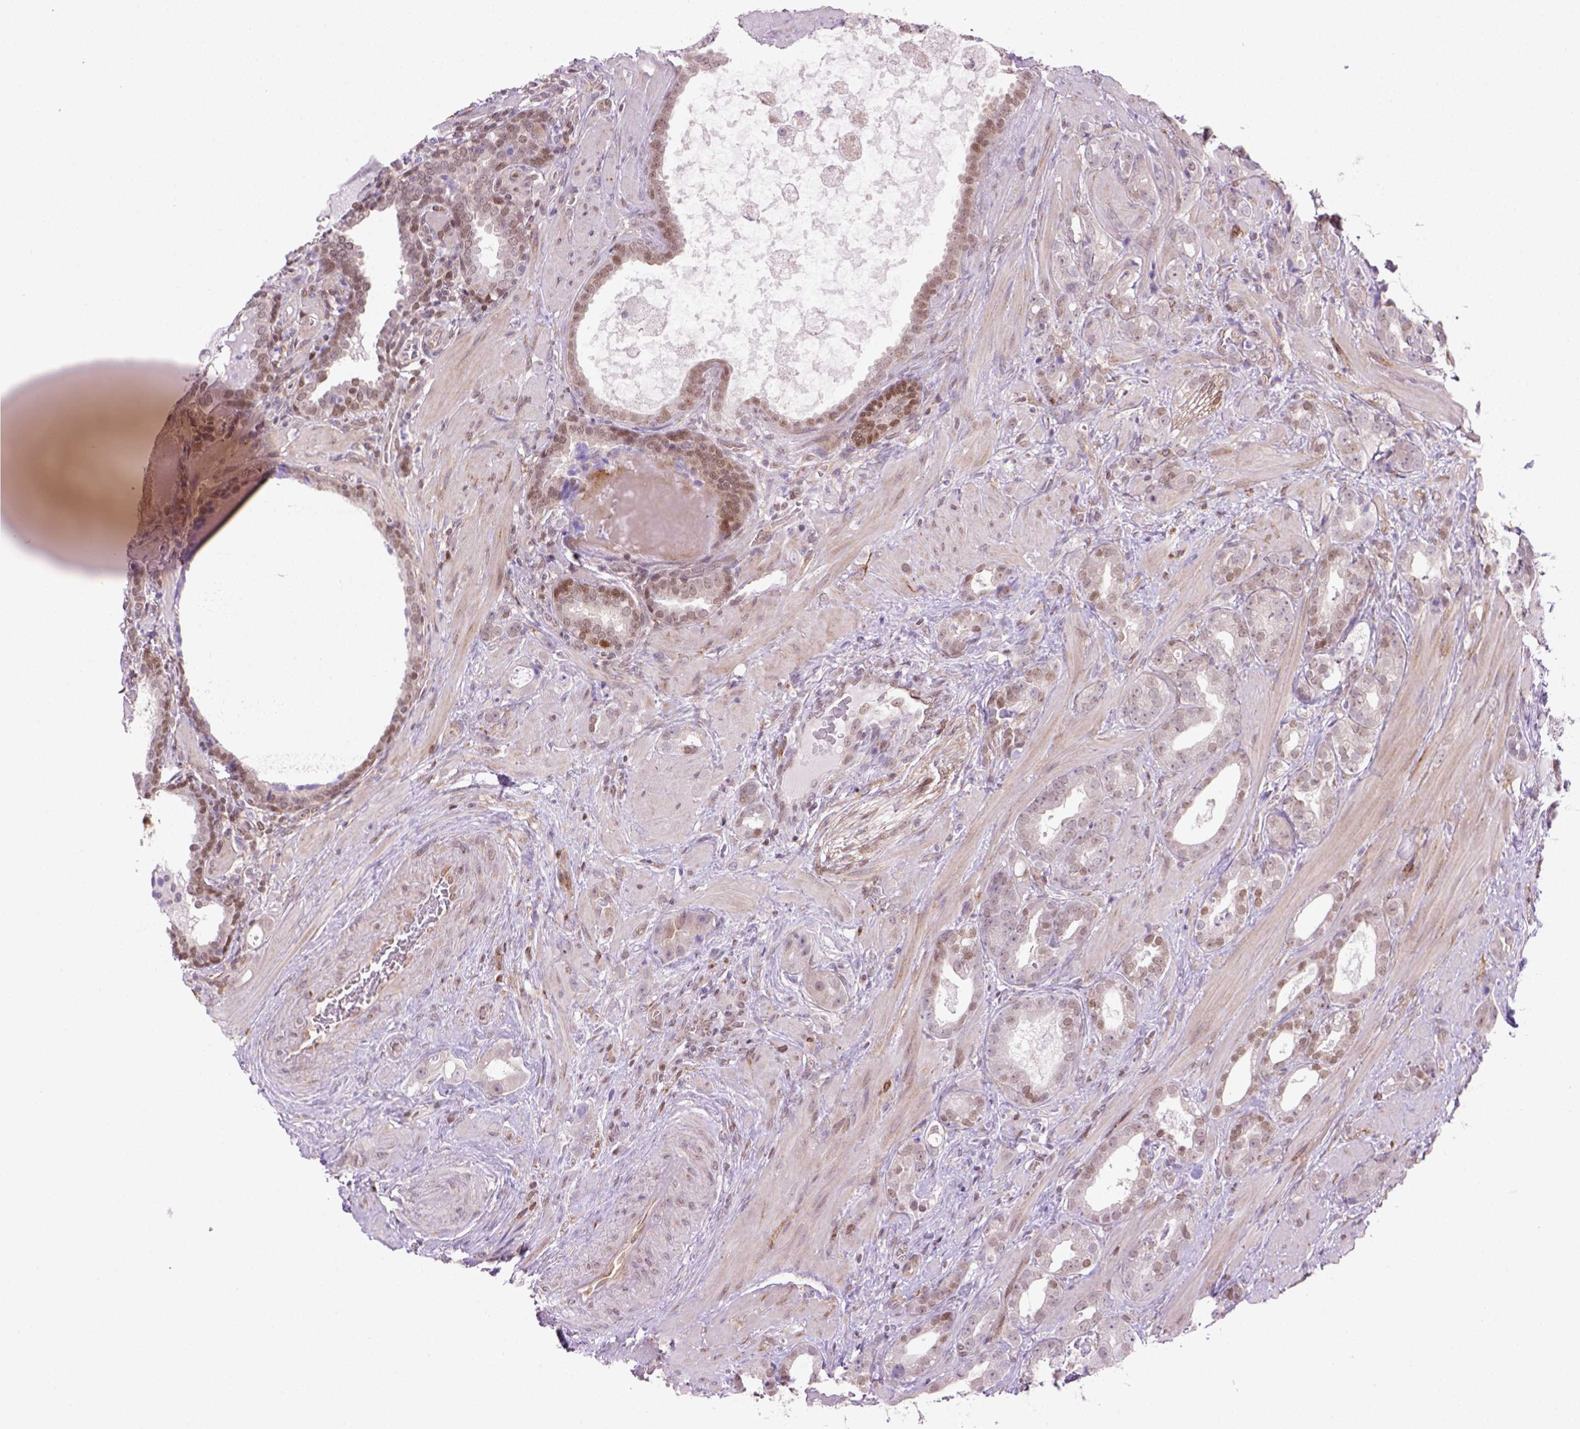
{"staining": {"intensity": "weak", "quantity": "<25%", "location": "nuclear"}, "tissue": "prostate cancer", "cell_type": "Tumor cells", "image_type": "cancer", "snomed": [{"axis": "morphology", "description": "Adenocarcinoma, NOS"}, {"axis": "topography", "description": "Prostate"}], "caption": "Prostate adenocarcinoma was stained to show a protein in brown. There is no significant expression in tumor cells.", "gene": "MGMT", "patient": {"sex": "male", "age": 57}}